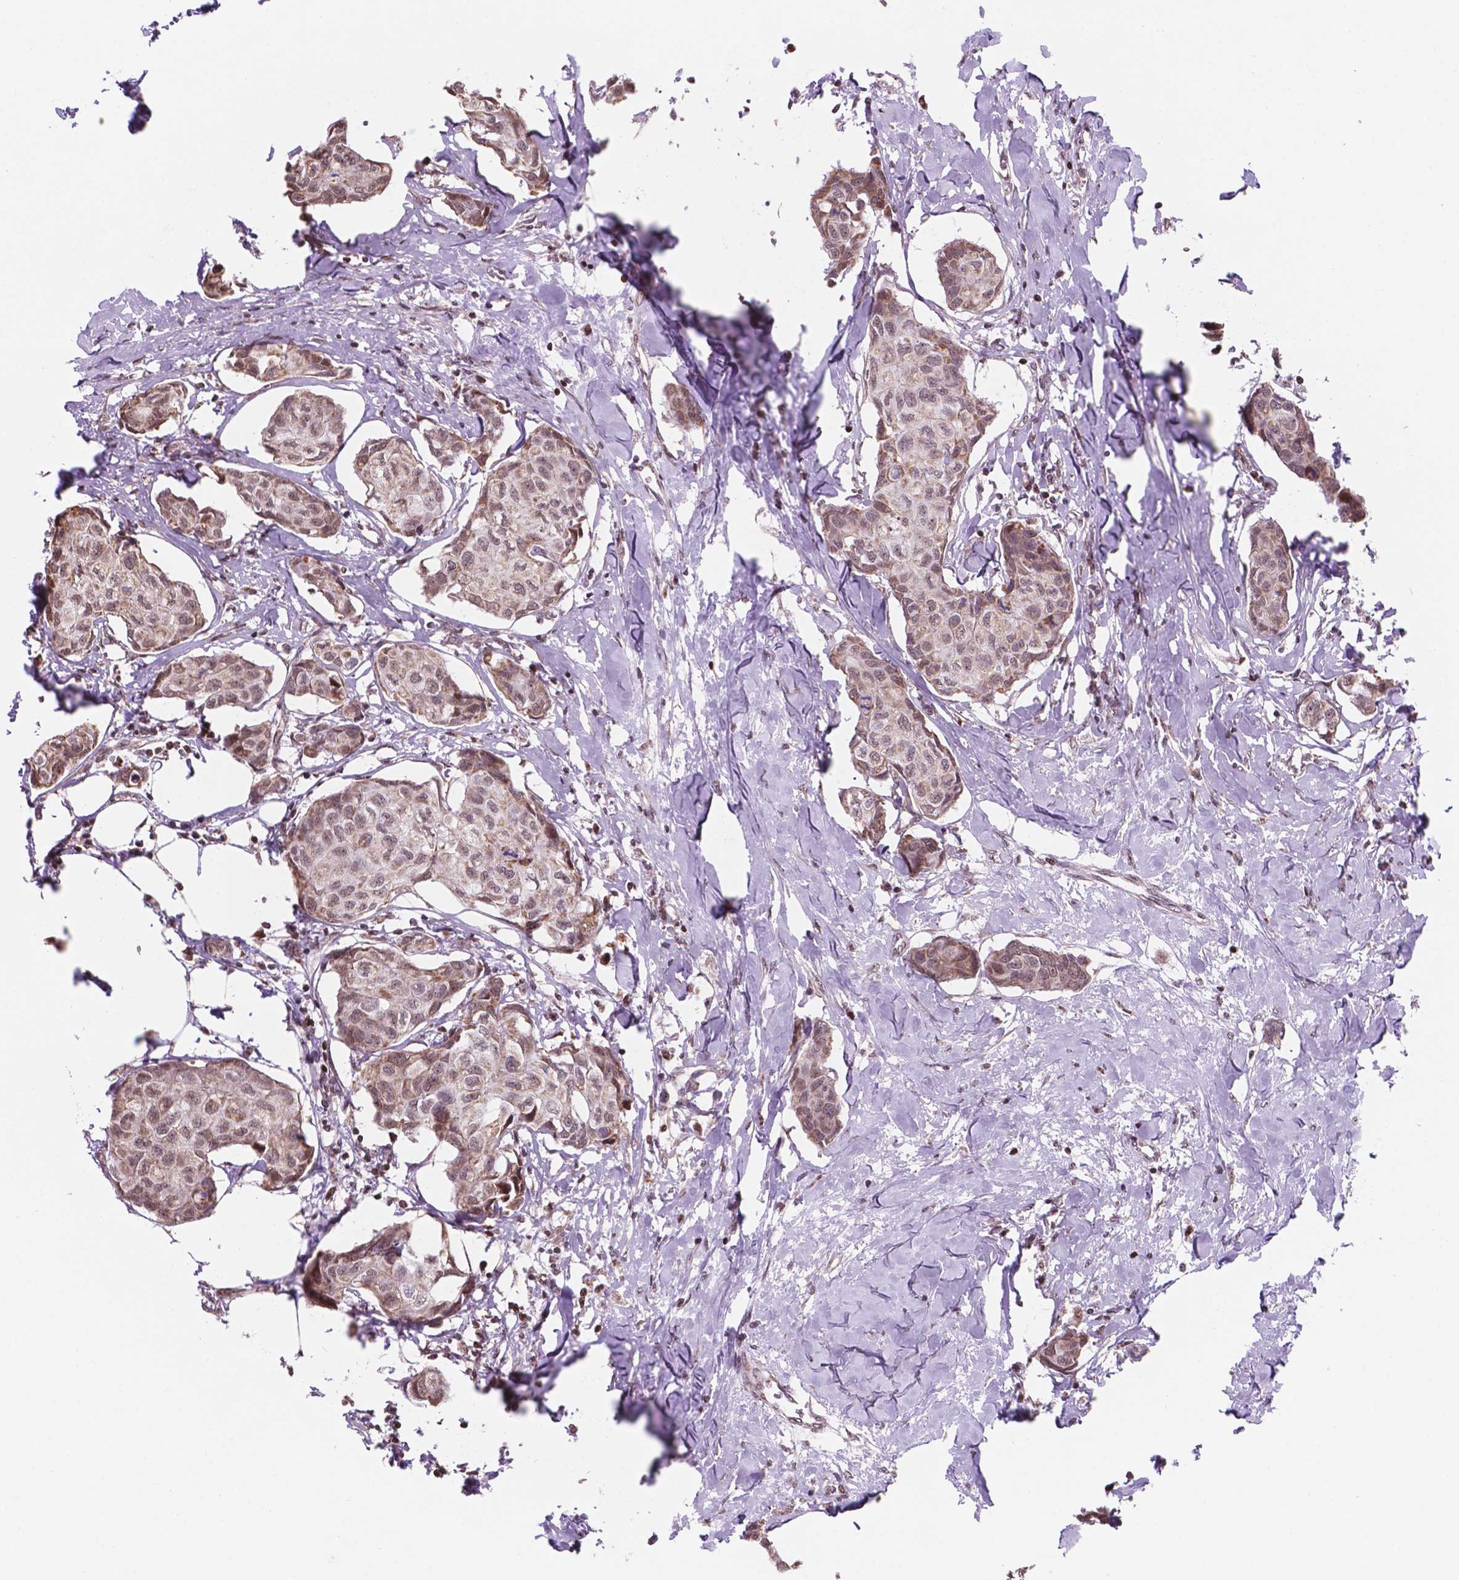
{"staining": {"intensity": "weak", "quantity": ">75%", "location": "cytoplasmic/membranous,nuclear"}, "tissue": "breast cancer", "cell_type": "Tumor cells", "image_type": "cancer", "snomed": [{"axis": "morphology", "description": "Duct carcinoma"}, {"axis": "topography", "description": "Breast"}], "caption": "A brown stain labels weak cytoplasmic/membranous and nuclear positivity of a protein in human breast cancer (invasive ductal carcinoma) tumor cells.", "gene": "NDUFA10", "patient": {"sex": "female", "age": 80}}